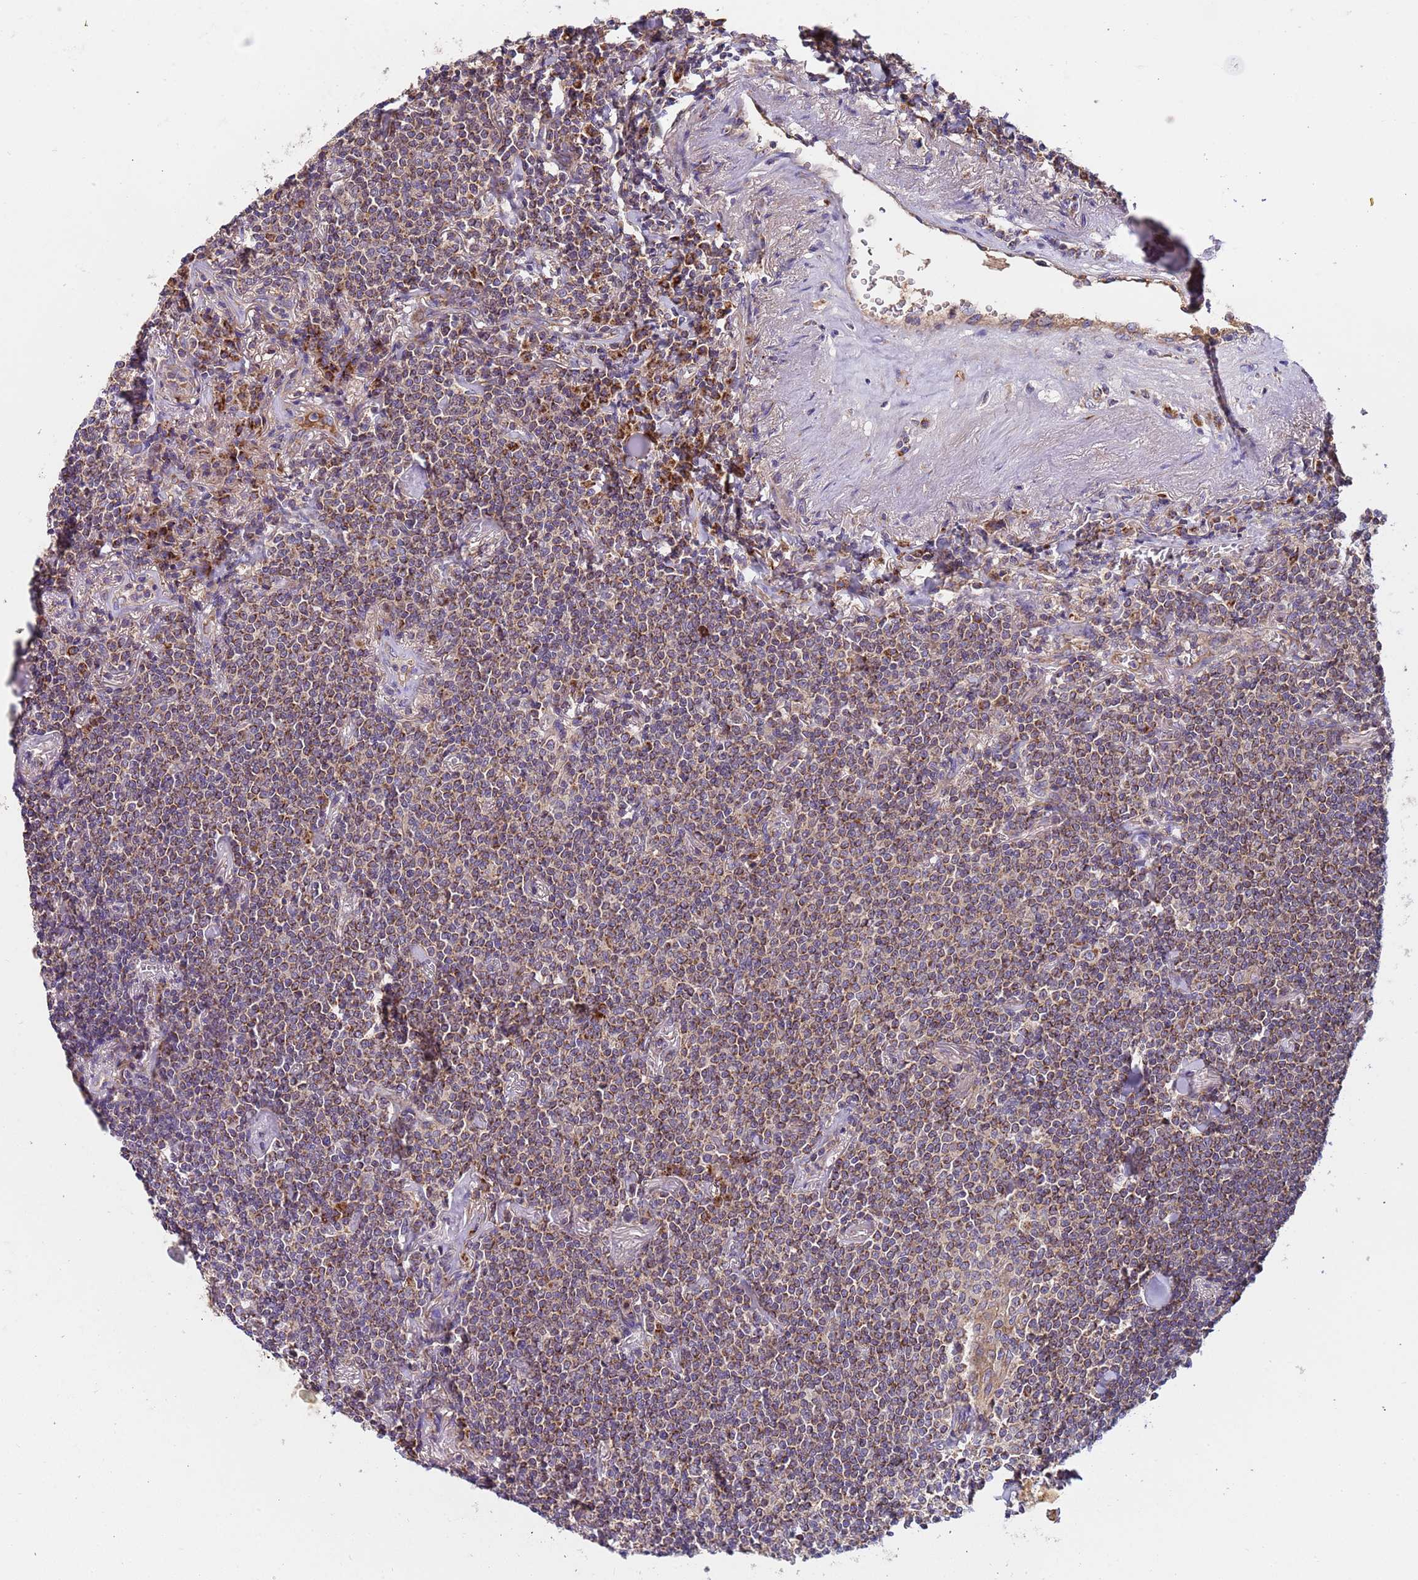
{"staining": {"intensity": "moderate", "quantity": ">75%", "location": "cytoplasmic/membranous"}, "tissue": "lymphoma", "cell_type": "Tumor cells", "image_type": "cancer", "snomed": [{"axis": "morphology", "description": "Malignant lymphoma, non-Hodgkin's type, Low grade"}, {"axis": "topography", "description": "Lung"}], "caption": "Approximately >75% of tumor cells in lymphoma reveal moderate cytoplasmic/membranous protein positivity as visualized by brown immunohistochemical staining.", "gene": "TMEM126A", "patient": {"sex": "female", "age": 71}}